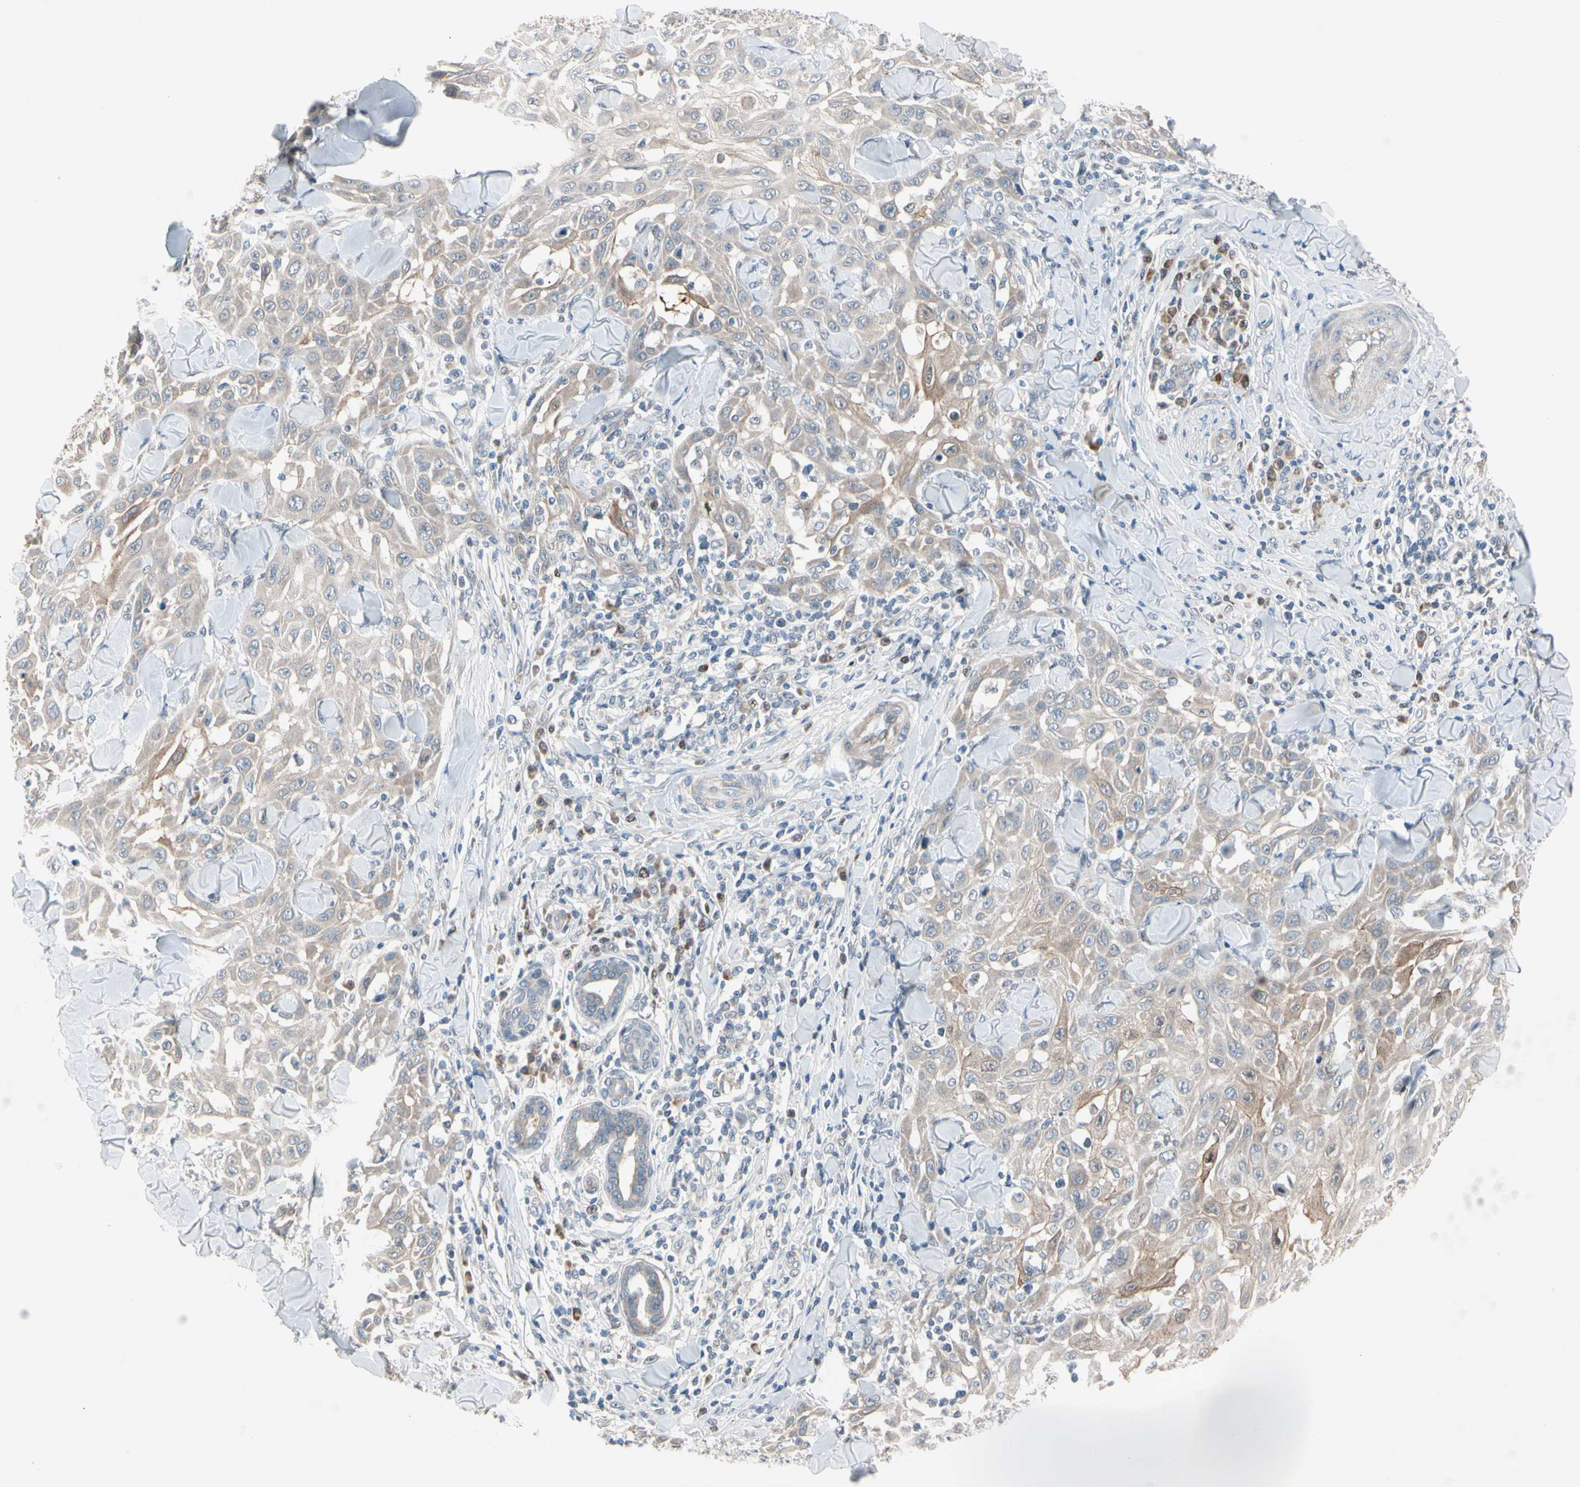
{"staining": {"intensity": "weak", "quantity": ">75%", "location": "cytoplasmic/membranous"}, "tissue": "skin cancer", "cell_type": "Tumor cells", "image_type": "cancer", "snomed": [{"axis": "morphology", "description": "Squamous cell carcinoma, NOS"}, {"axis": "topography", "description": "Skin"}], "caption": "A brown stain highlights weak cytoplasmic/membranous expression of a protein in human skin cancer (squamous cell carcinoma) tumor cells.", "gene": "MARK1", "patient": {"sex": "male", "age": 24}}